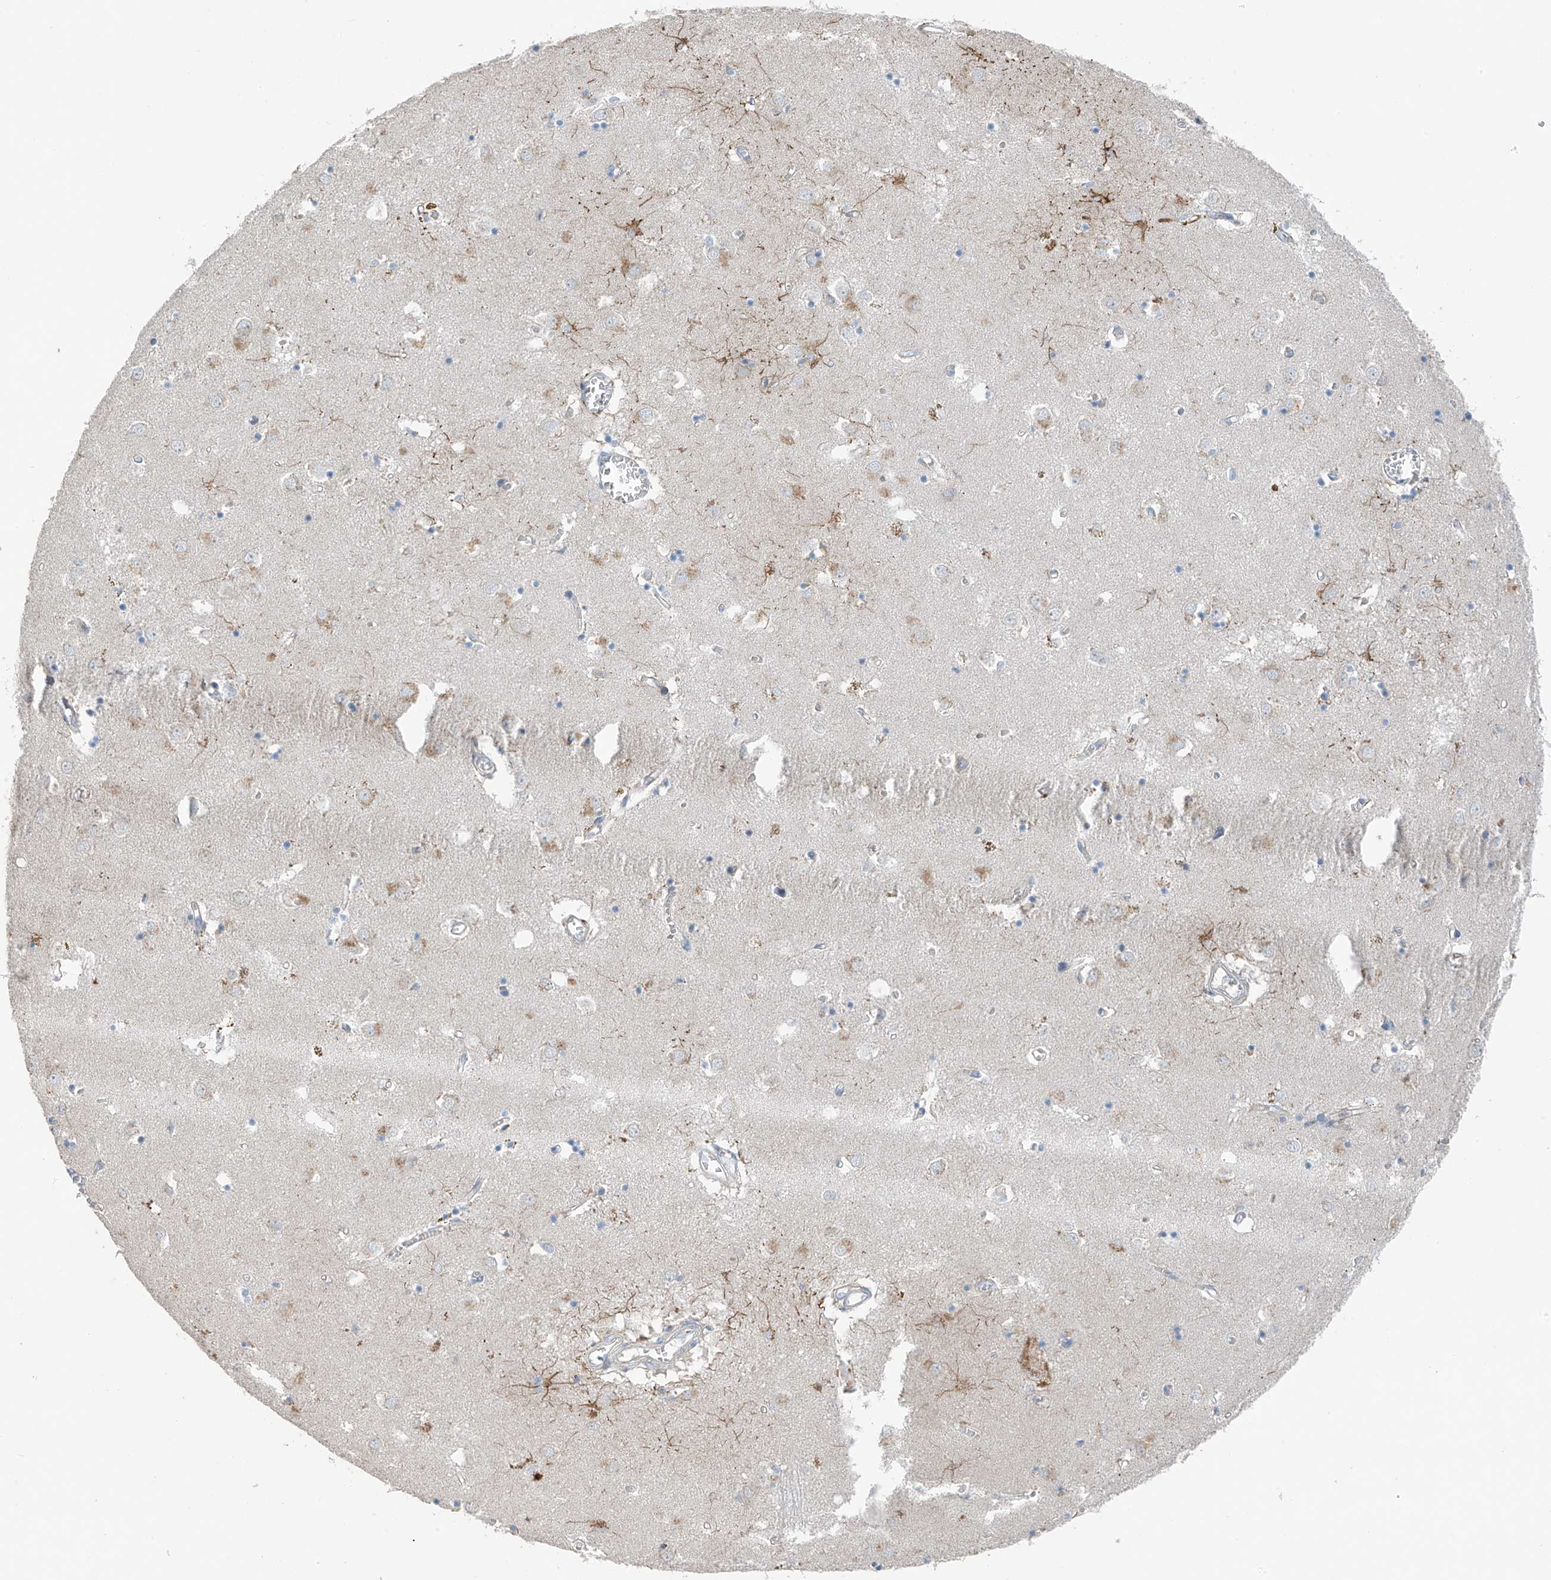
{"staining": {"intensity": "weak", "quantity": "<25%", "location": "cytoplasmic/membranous"}, "tissue": "caudate", "cell_type": "Glial cells", "image_type": "normal", "snomed": [{"axis": "morphology", "description": "Normal tissue, NOS"}, {"axis": "topography", "description": "Lateral ventricle wall"}], "caption": "The micrograph demonstrates no staining of glial cells in normal caudate.", "gene": "GALNTL6", "patient": {"sex": "male", "age": 70}}